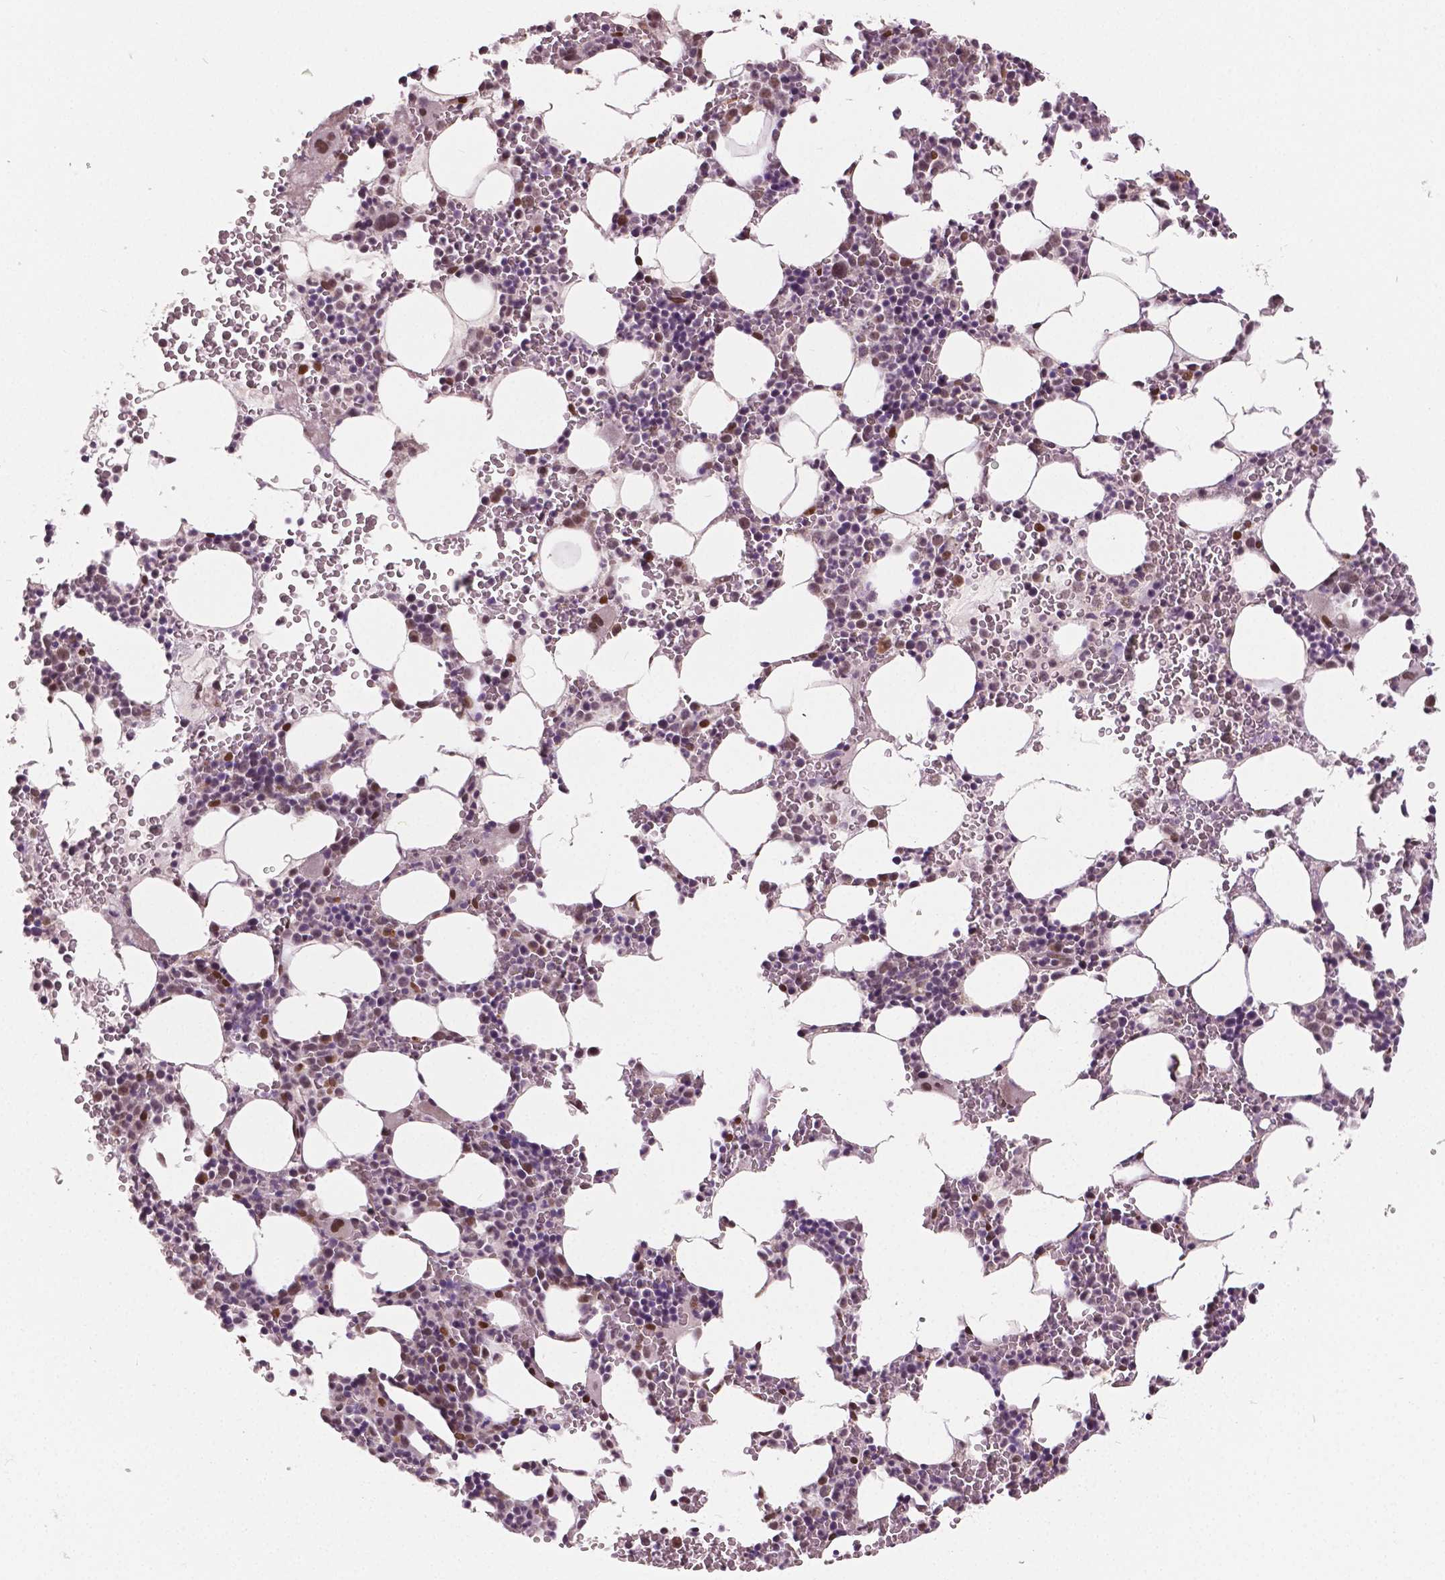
{"staining": {"intensity": "moderate", "quantity": "<25%", "location": "nuclear"}, "tissue": "bone marrow", "cell_type": "Hematopoietic cells", "image_type": "normal", "snomed": [{"axis": "morphology", "description": "Normal tissue, NOS"}, {"axis": "topography", "description": "Bone marrow"}], "caption": "Immunohistochemical staining of normal human bone marrow exhibits <25% levels of moderate nuclear protein staining in approximately <25% of hematopoietic cells.", "gene": "HMBOX1", "patient": {"sex": "male", "age": 82}}